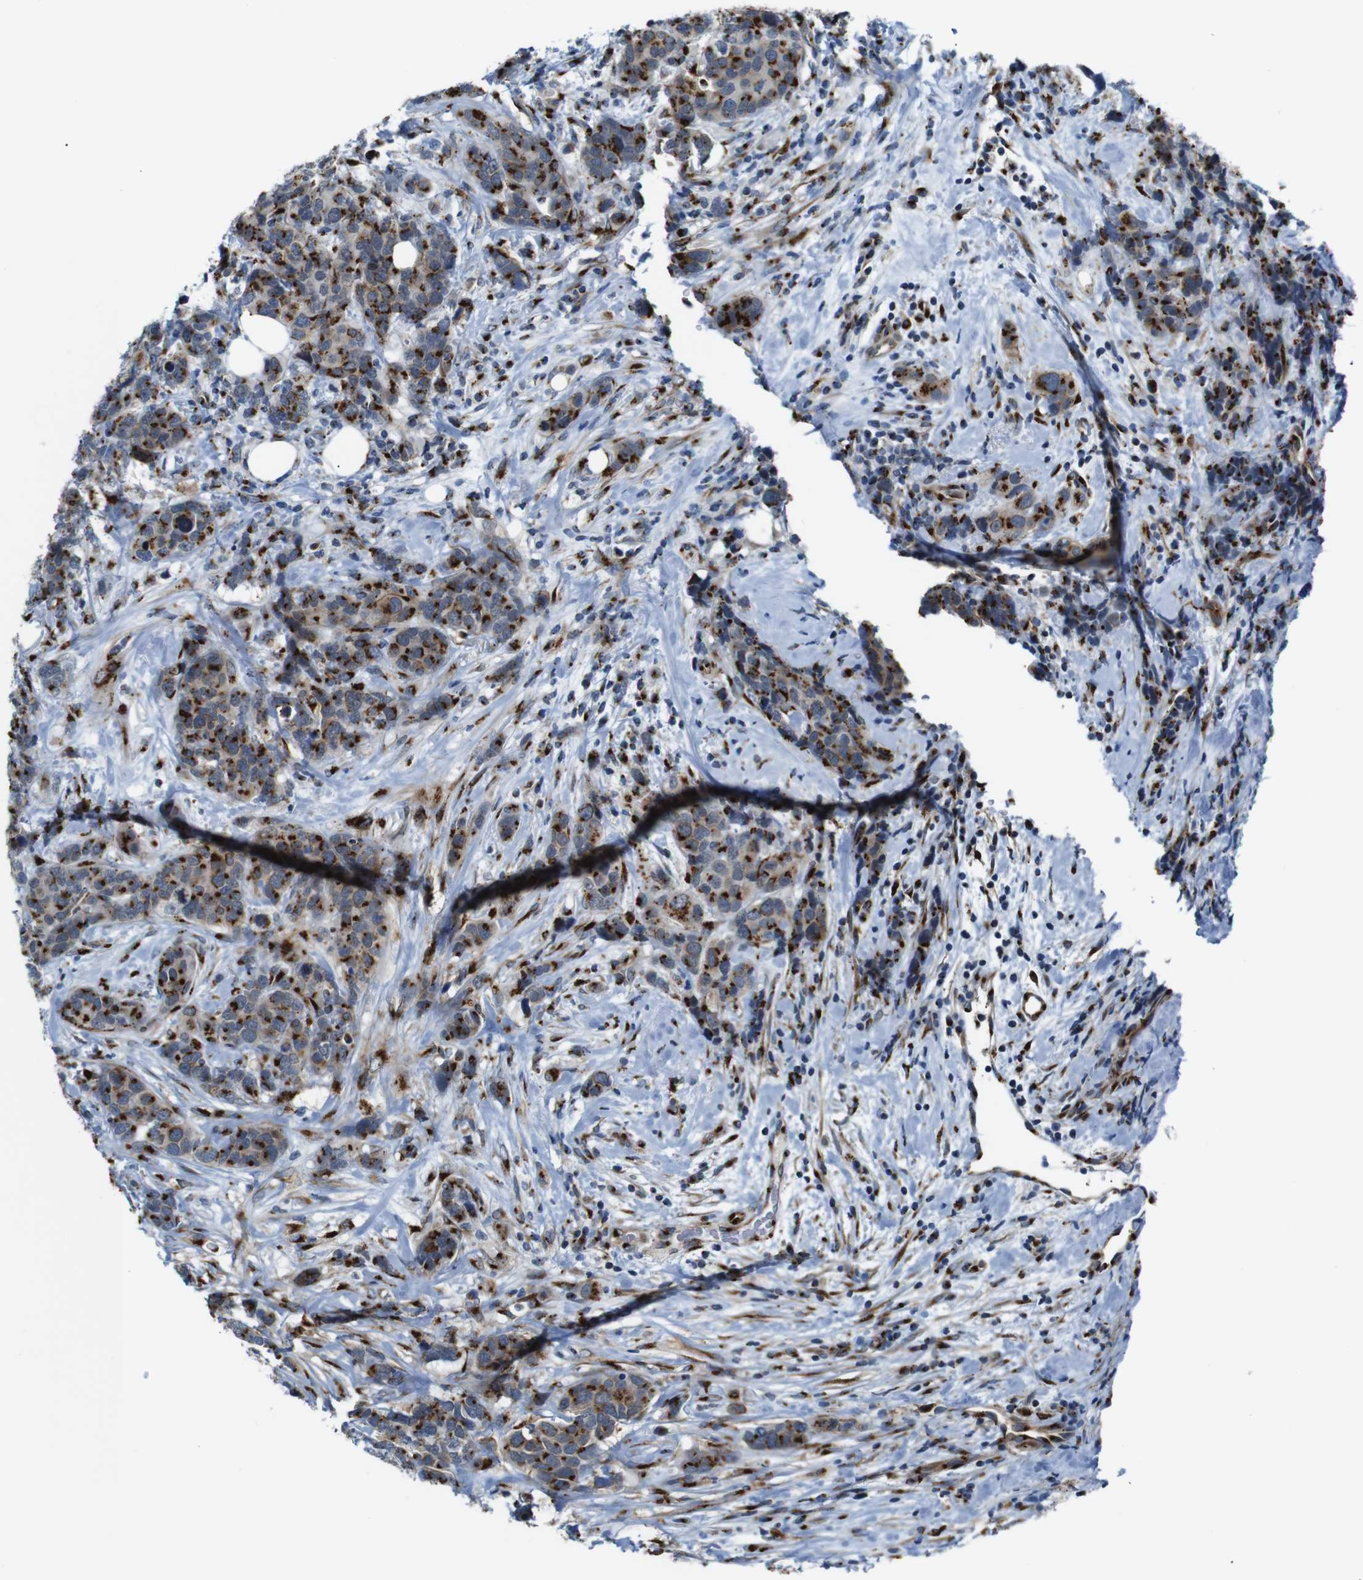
{"staining": {"intensity": "strong", "quantity": ">75%", "location": "cytoplasmic/membranous"}, "tissue": "breast cancer", "cell_type": "Tumor cells", "image_type": "cancer", "snomed": [{"axis": "morphology", "description": "Lobular carcinoma"}, {"axis": "topography", "description": "Breast"}], "caption": "Tumor cells display high levels of strong cytoplasmic/membranous positivity in approximately >75% of cells in human breast cancer.", "gene": "TGOLN2", "patient": {"sex": "female", "age": 59}}